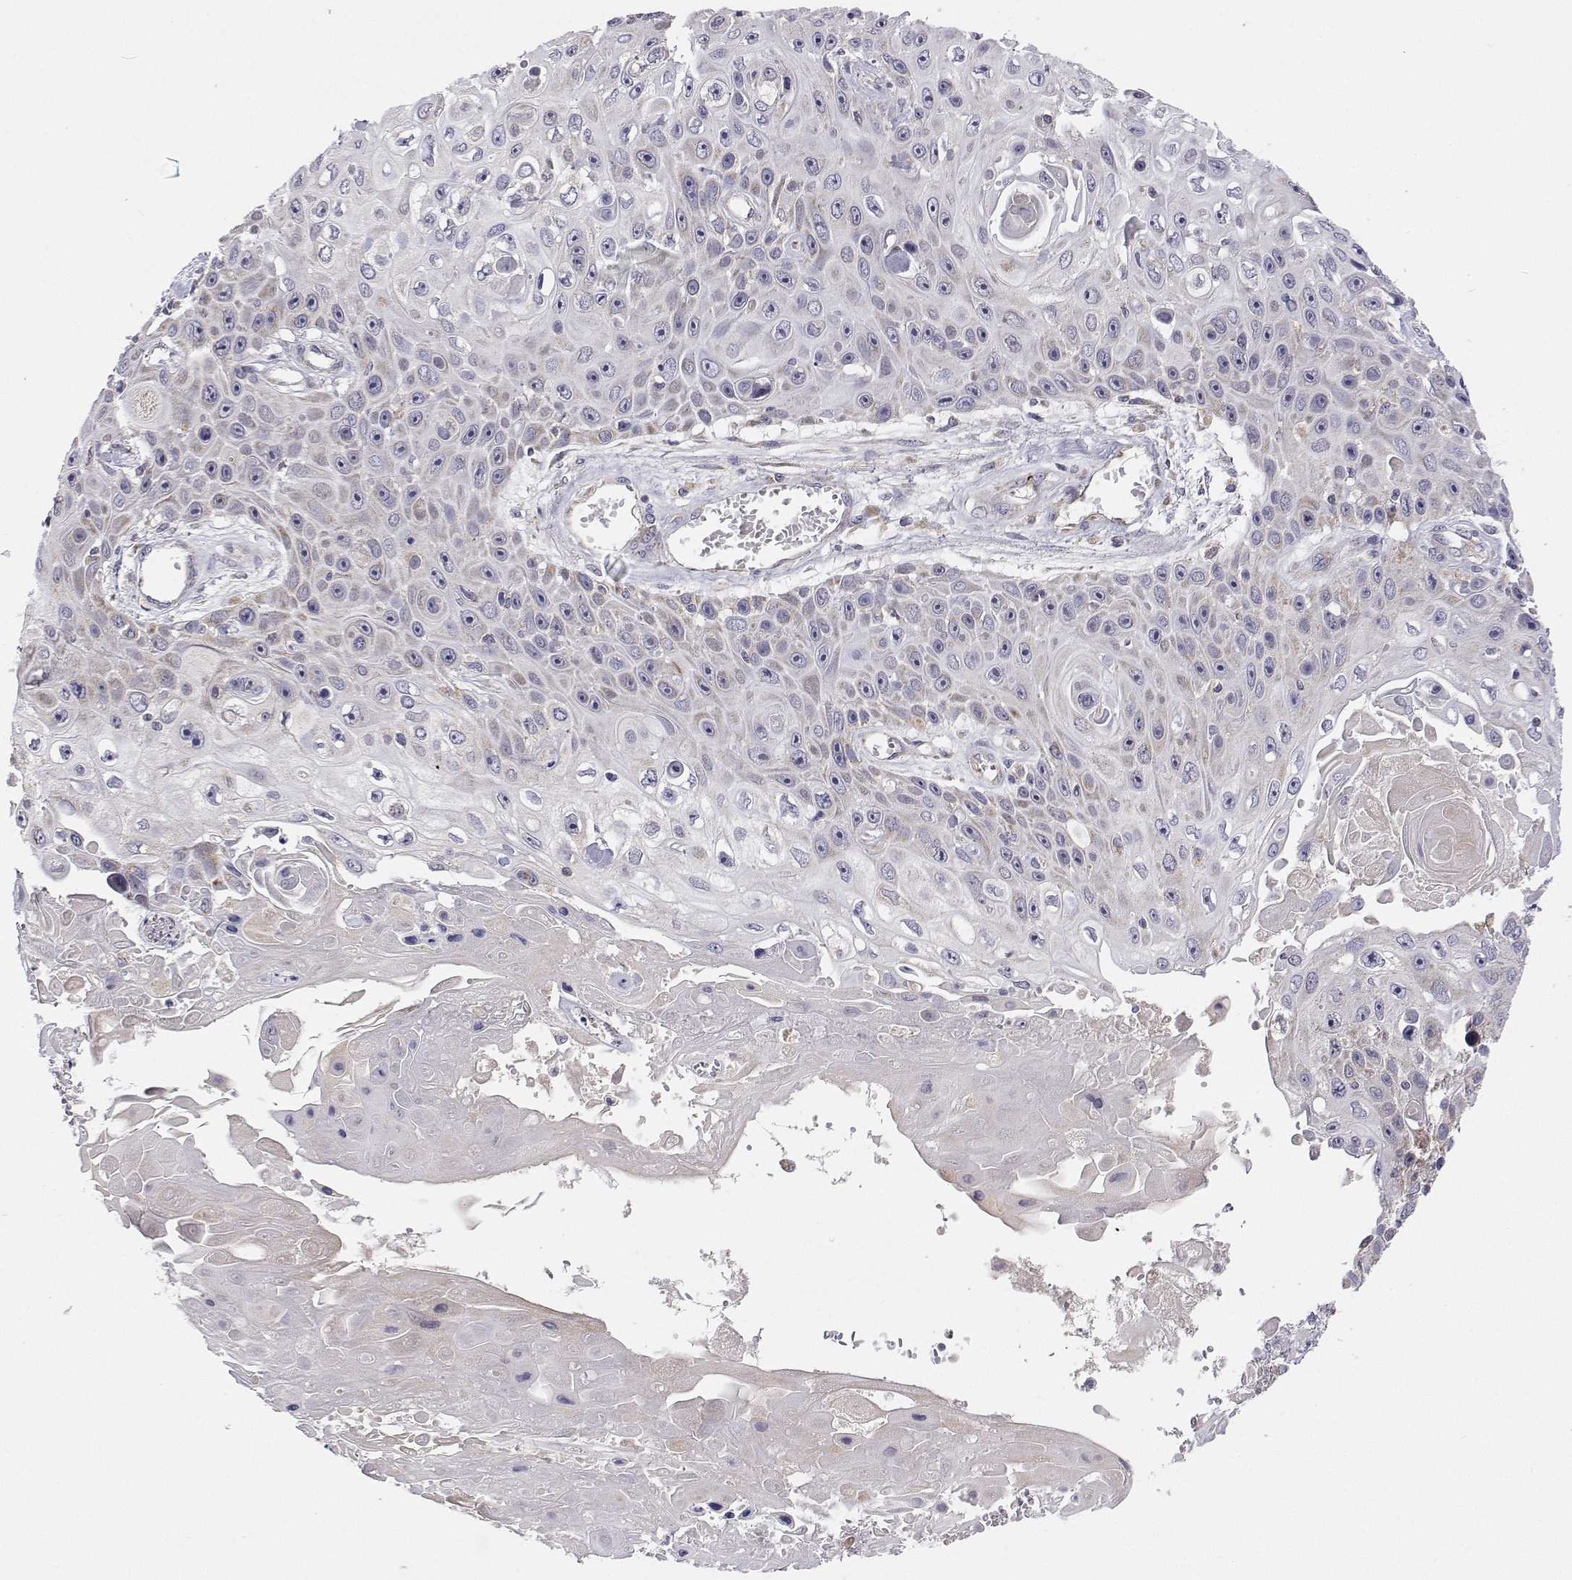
{"staining": {"intensity": "weak", "quantity": "<25%", "location": "nuclear"}, "tissue": "skin cancer", "cell_type": "Tumor cells", "image_type": "cancer", "snomed": [{"axis": "morphology", "description": "Squamous cell carcinoma, NOS"}, {"axis": "topography", "description": "Skin"}], "caption": "An immunohistochemistry histopathology image of squamous cell carcinoma (skin) is shown. There is no staining in tumor cells of squamous cell carcinoma (skin).", "gene": "MRPL3", "patient": {"sex": "male", "age": 82}}